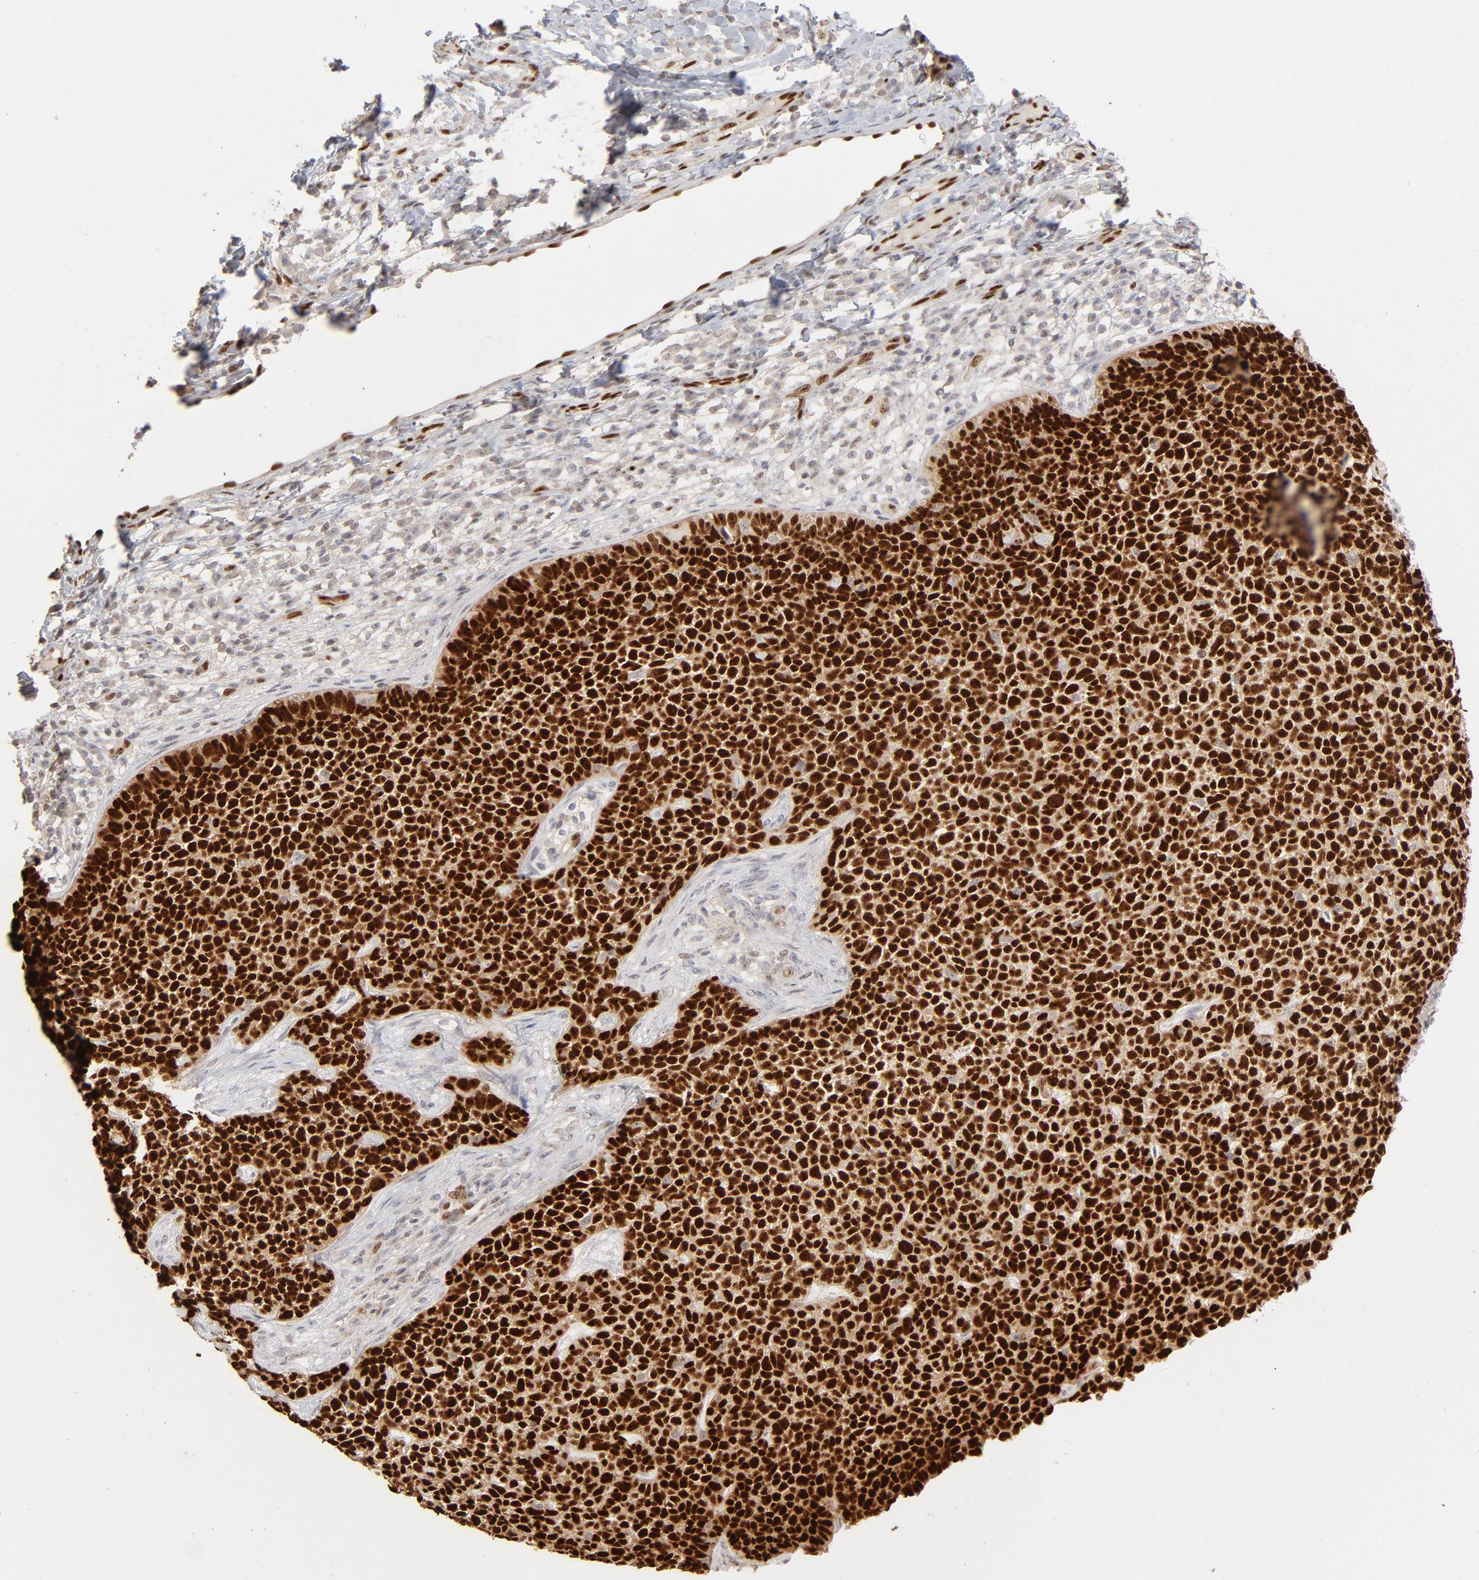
{"staining": {"intensity": "strong", "quantity": ">75%", "location": "nuclear"}, "tissue": "skin cancer", "cell_type": "Tumor cells", "image_type": "cancer", "snomed": [{"axis": "morphology", "description": "Basal cell carcinoma"}, {"axis": "topography", "description": "Skin"}], "caption": "Basal cell carcinoma (skin) stained with immunohistochemistry displays strong nuclear expression in about >75% of tumor cells. The staining was performed using DAB to visualize the protein expression in brown, while the nuclei were stained in blue with hematoxylin (Magnification: 20x).", "gene": "NFIB", "patient": {"sex": "female", "age": 84}}